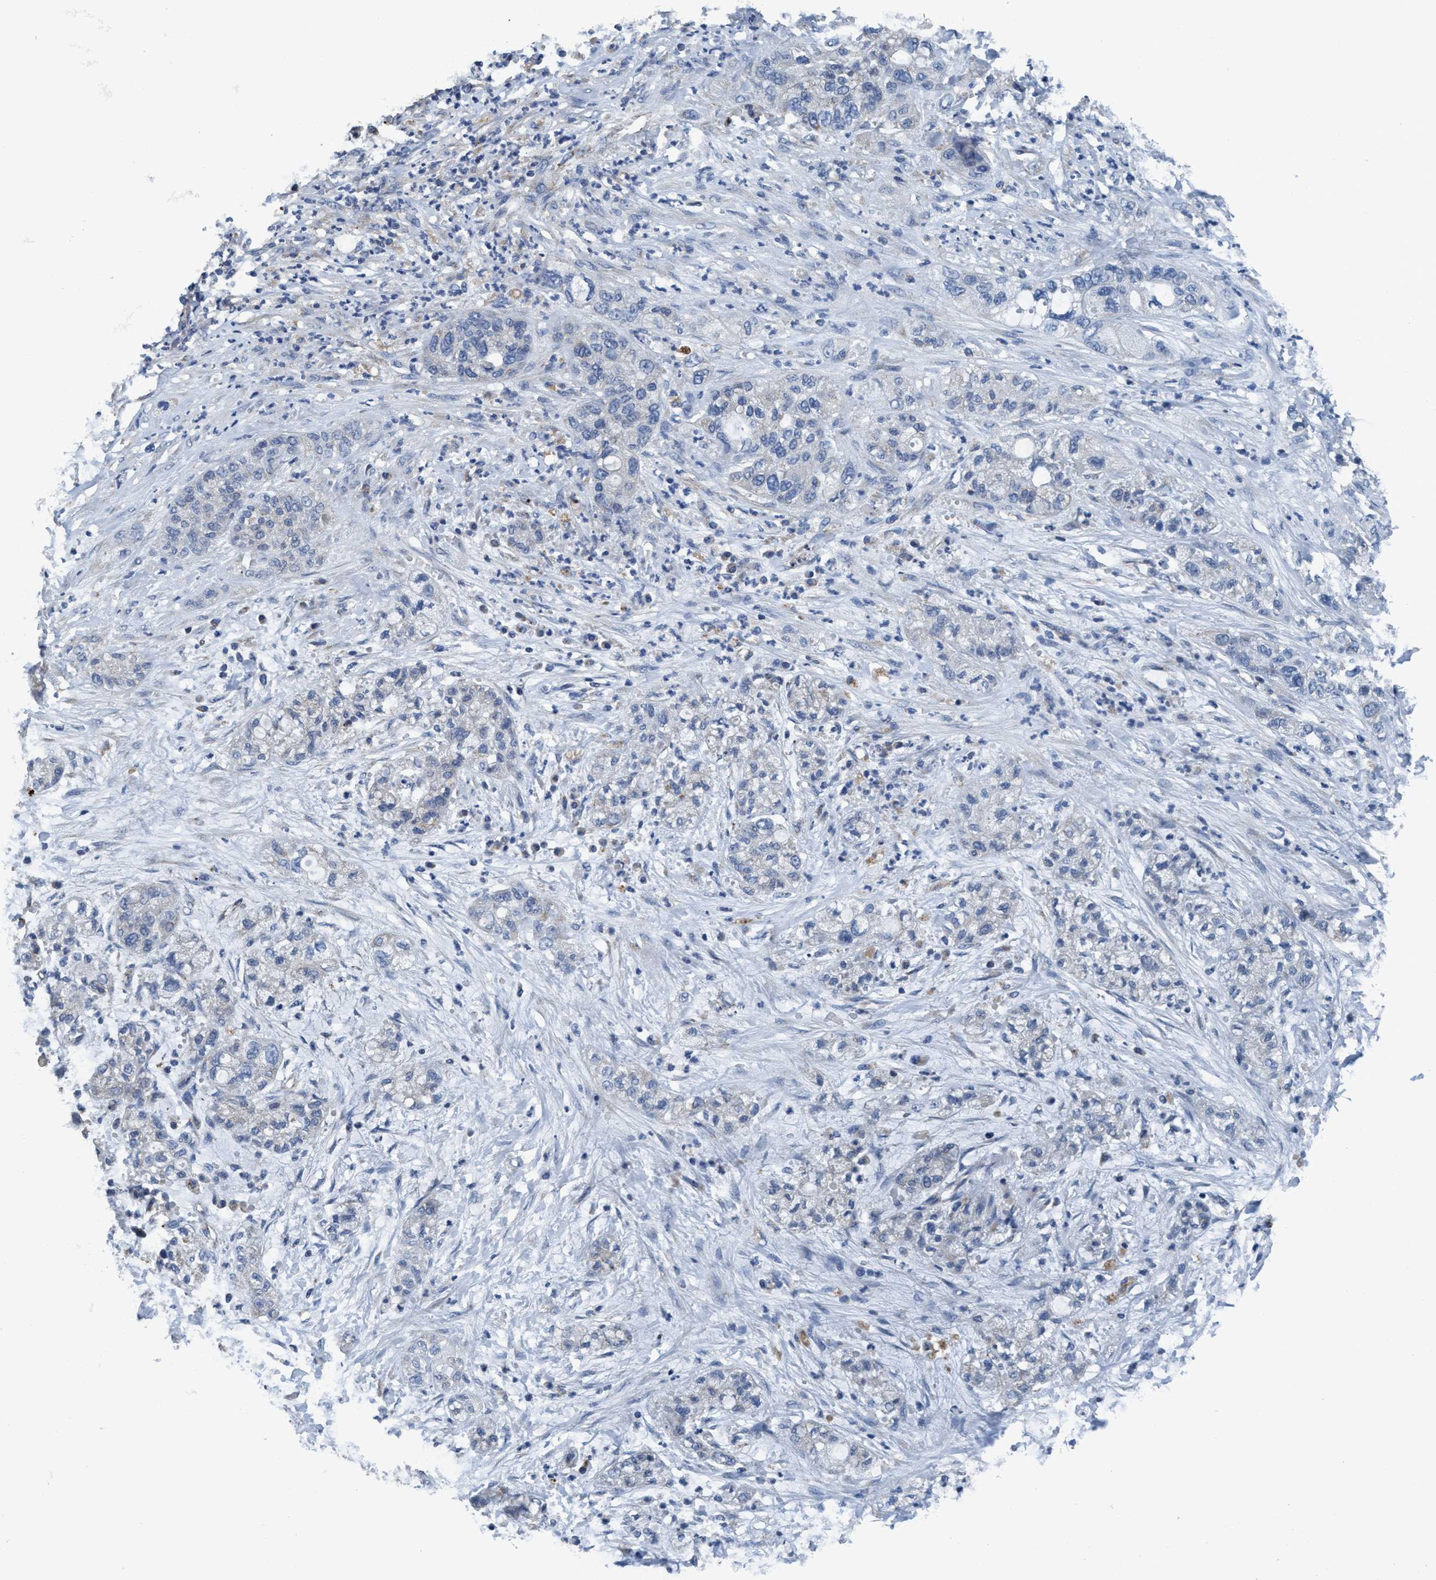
{"staining": {"intensity": "negative", "quantity": "none", "location": "none"}, "tissue": "pancreatic cancer", "cell_type": "Tumor cells", "image_type": "cancer", "snomed": [{"axis": "morphology", "description": "Adenocarcinoma, NOS"}, {"axis": "topography", "description": "Pancreas"}], "caption": "Human pancreatic cancer stained for a protein using IHC displays no positivity in tumor cells.", "gene": "ANKFN1", "patient": {"sex": "female", "age": 78}}